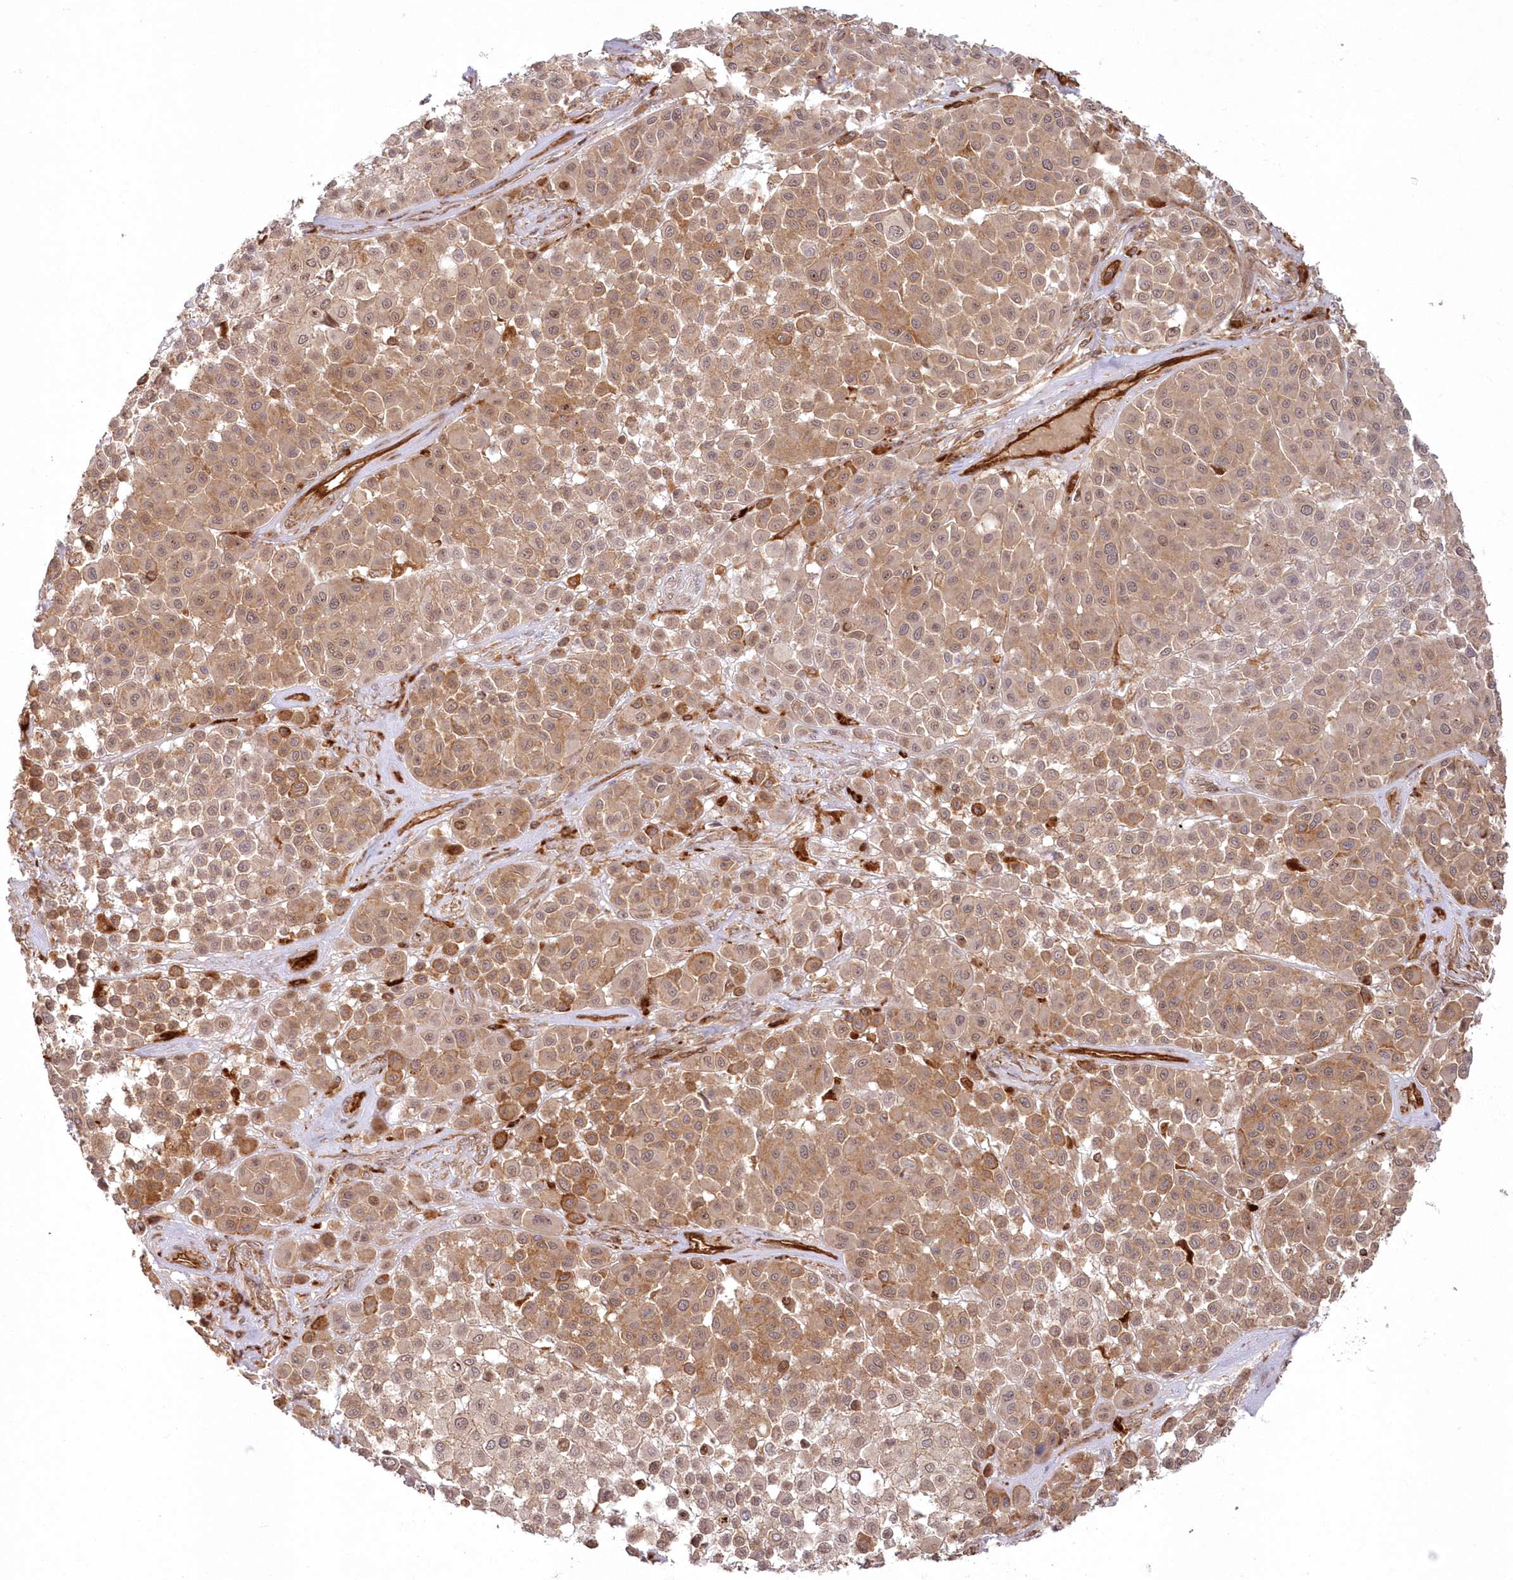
{"staining": {"intensity": "moderate", "quantity": ">75%", "location": "cytoplasmic/membranous"}, "tissue": "melanoma", "cell_type": "Tumor cells", "image_type": "cancer", "snomed": [{"axis": "morphology", "description": "Malignant melanoma, Metastatic site"}, {"axis": "topography", "description": "Soft tissue"}], "caption": "Tumor cells show medium levels of moderate cytoplasmic/membranous positivity in approximately >75% of cells in malignant melanoma (metastatic site). The staining was performed using DAB, with brown indicating positive protein expression. Nuclei are stained blue with hematoxylin.", "gene": "RGCC", "patient": {"sex": "male", "age": 41}}